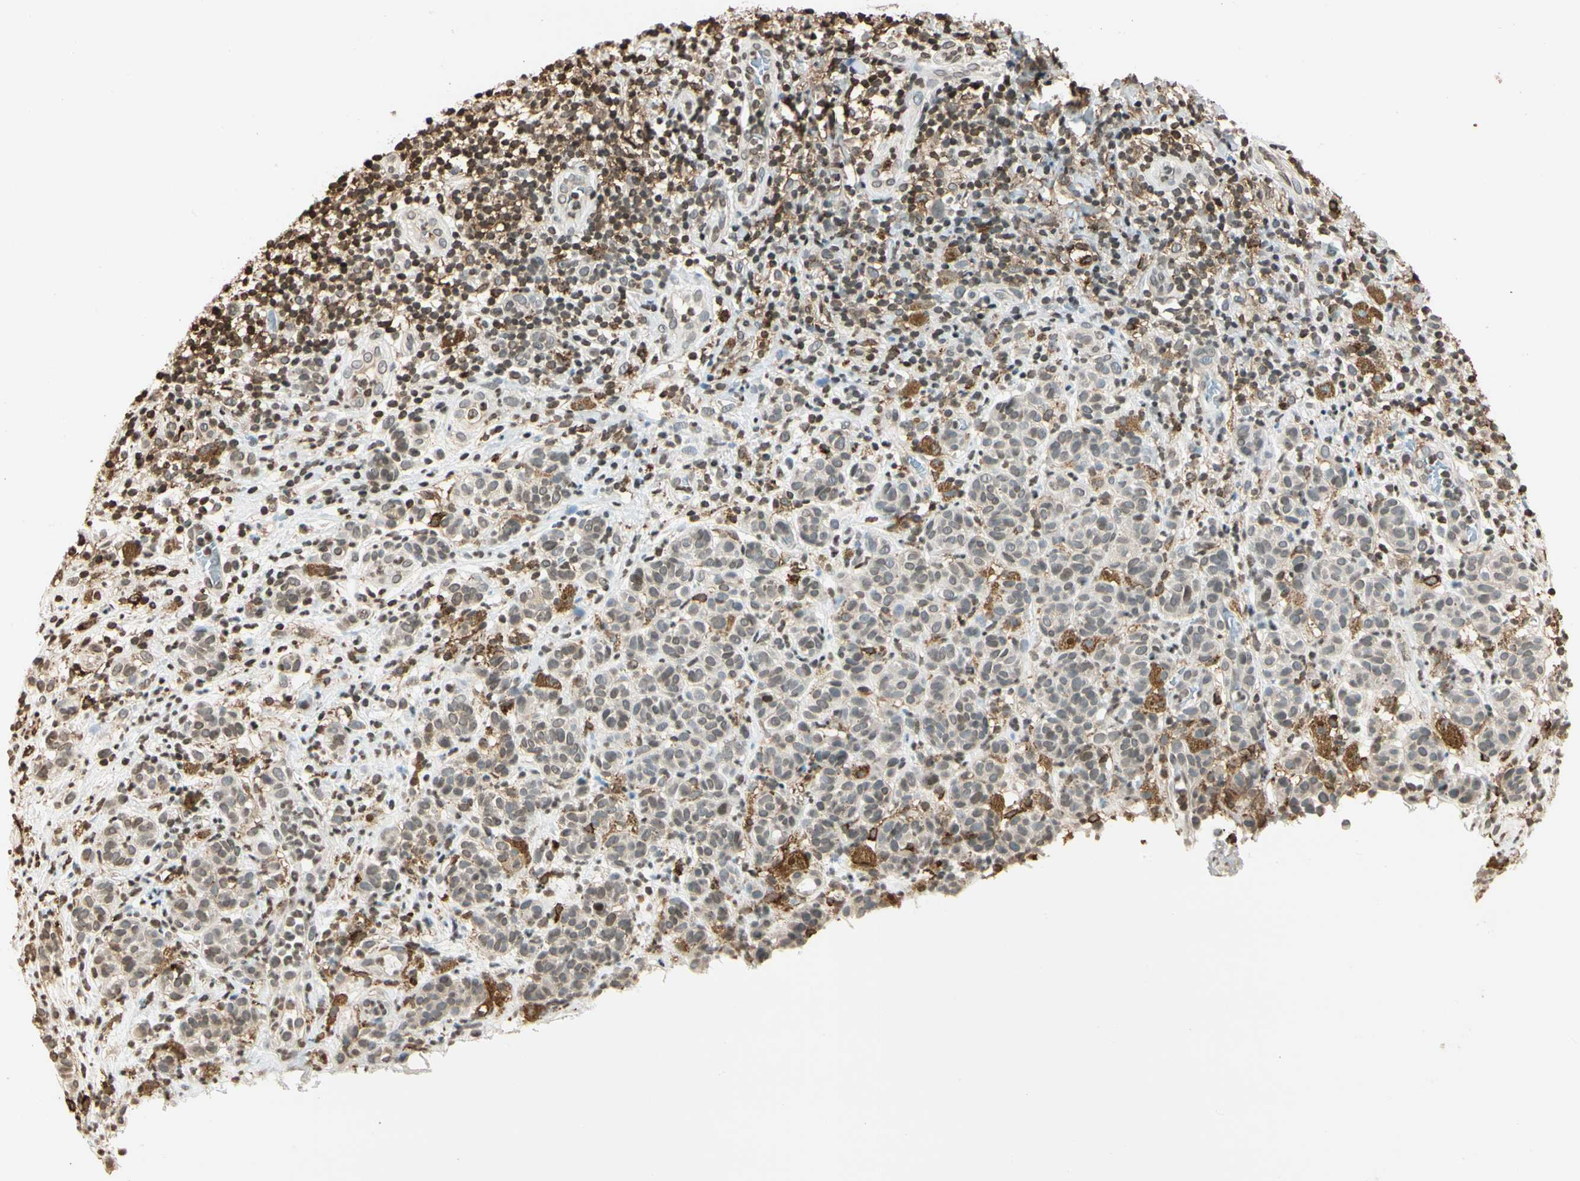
{"staining": {"intensity": "weak", "quantity": "25%-75%", "location": "nuclear"}, "tissue": "melanoma", "cell_type": "Tumor cells", "image_type": "cancer", "snomed": [{"axis": "morphology", "description": "Malignant melanoma, NOS"}, {"axis": "topography", "description": "Skin"}], "caption": "Protein expression by immunohistochemistry shows weak nuclear positivity in about 25%-75% of tumor cells in malignant melanoma. The staining is performed using DAB brown chromogen to label protein expression. The nuclei are counter-stained blue using hematoxylin.", "gene": "FER", "patient": {"sex": "male", "age": 64}}